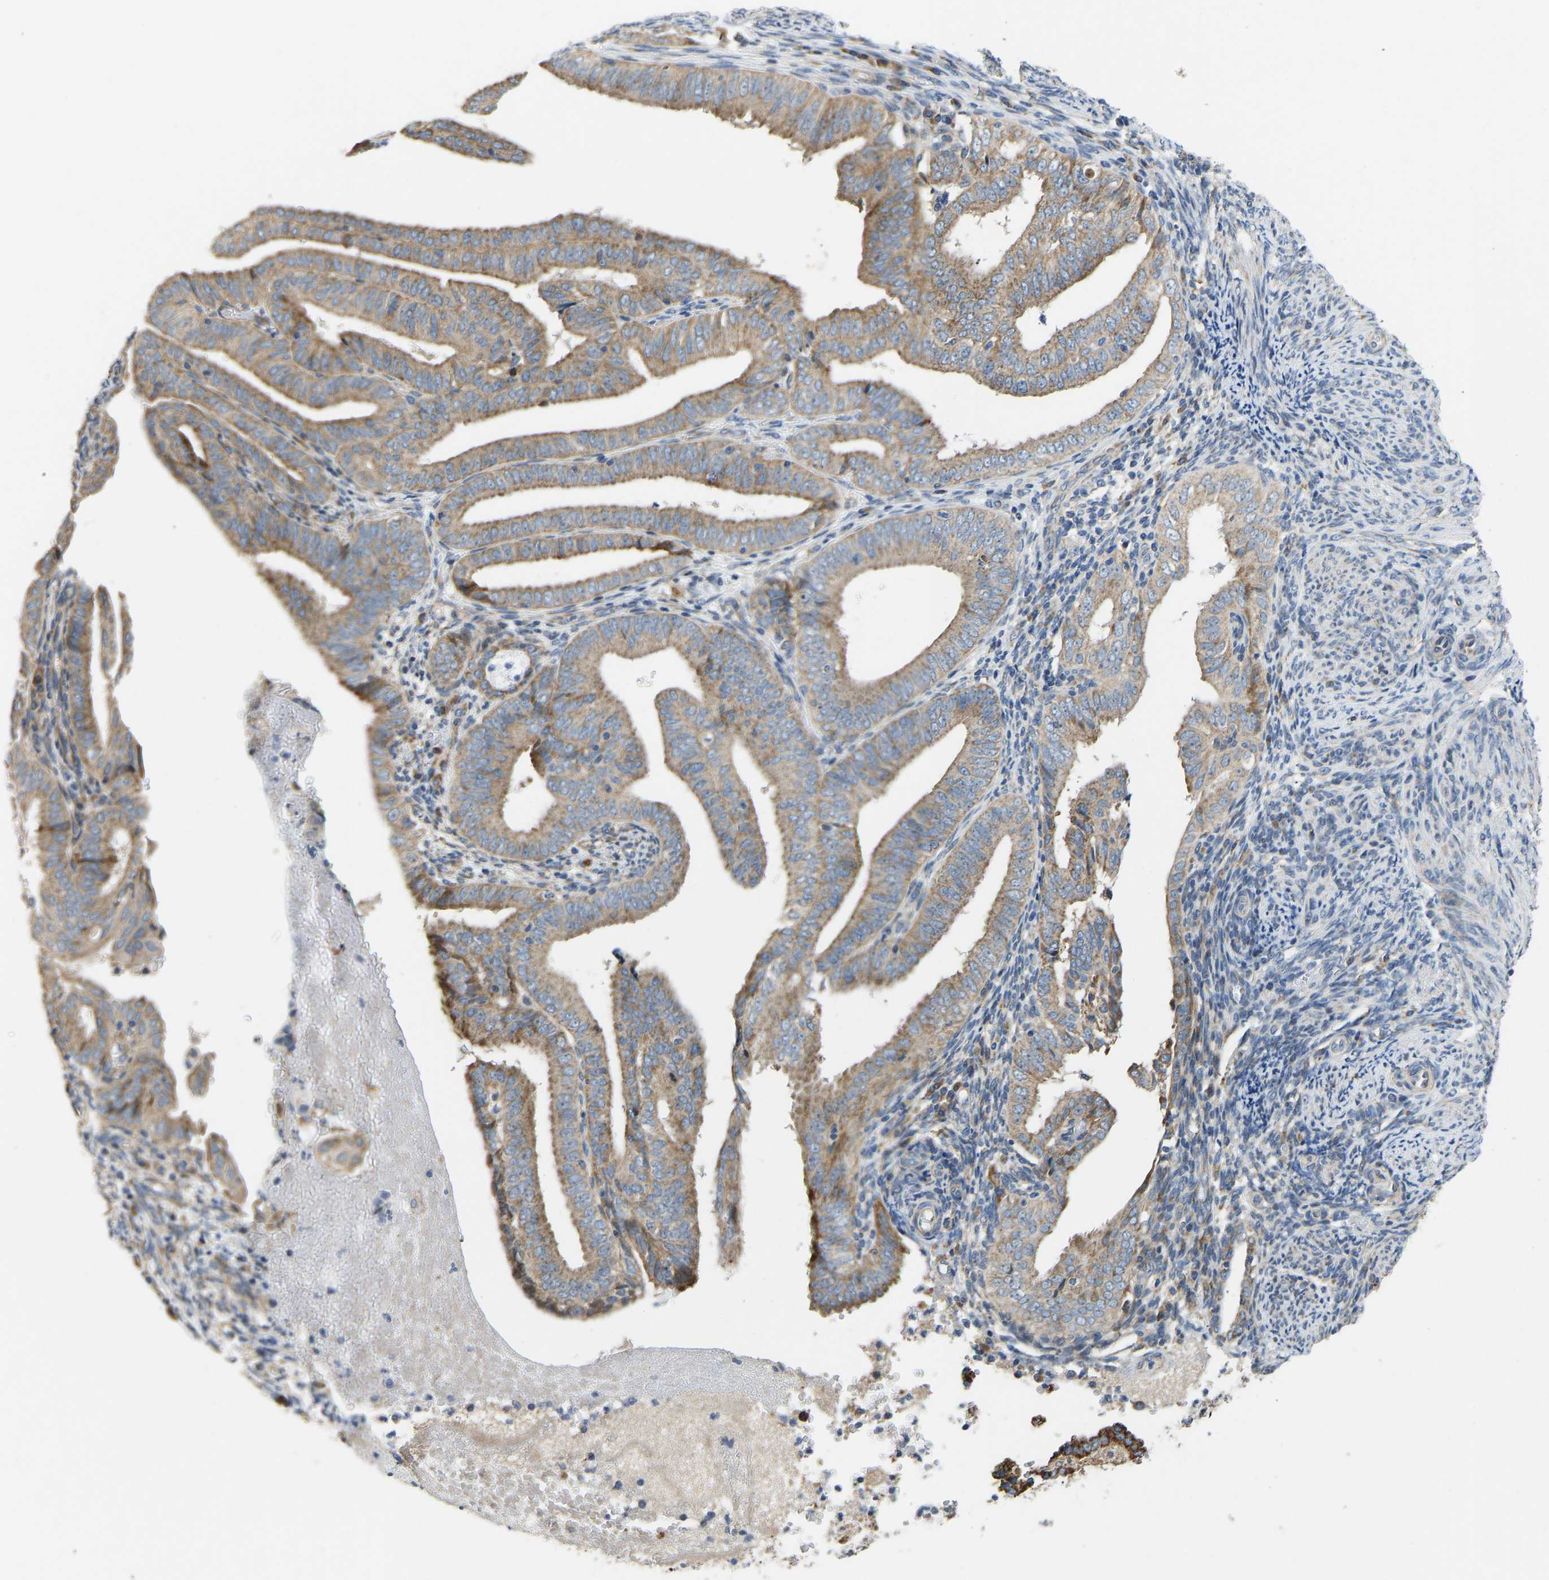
{"staining": {"intensity": "moderate", "quantity": ">75%", "location": "cytoplasmic/membranous"}, "tissue": "endometrial cancer", "cell_type": "Tumor cells", "image_type": "cancer", "snomed": [{"axis": "morphology", "description": "Adenocarcinoma, NOS"}, {"axis": "topography", "description": "Endometrium"}], "caption": "Immunohistochemical staining of human endometrial cancer (adenocarcinoma) displays medium levels of moderate cytoplasmic/membranous positivity in about >75% of tumor cells. (DAB IHC, brown staining for protein, blue staining for nuclei).", "gene": "TMEM150A", "patient": {"sex": "female", "age": 58}}